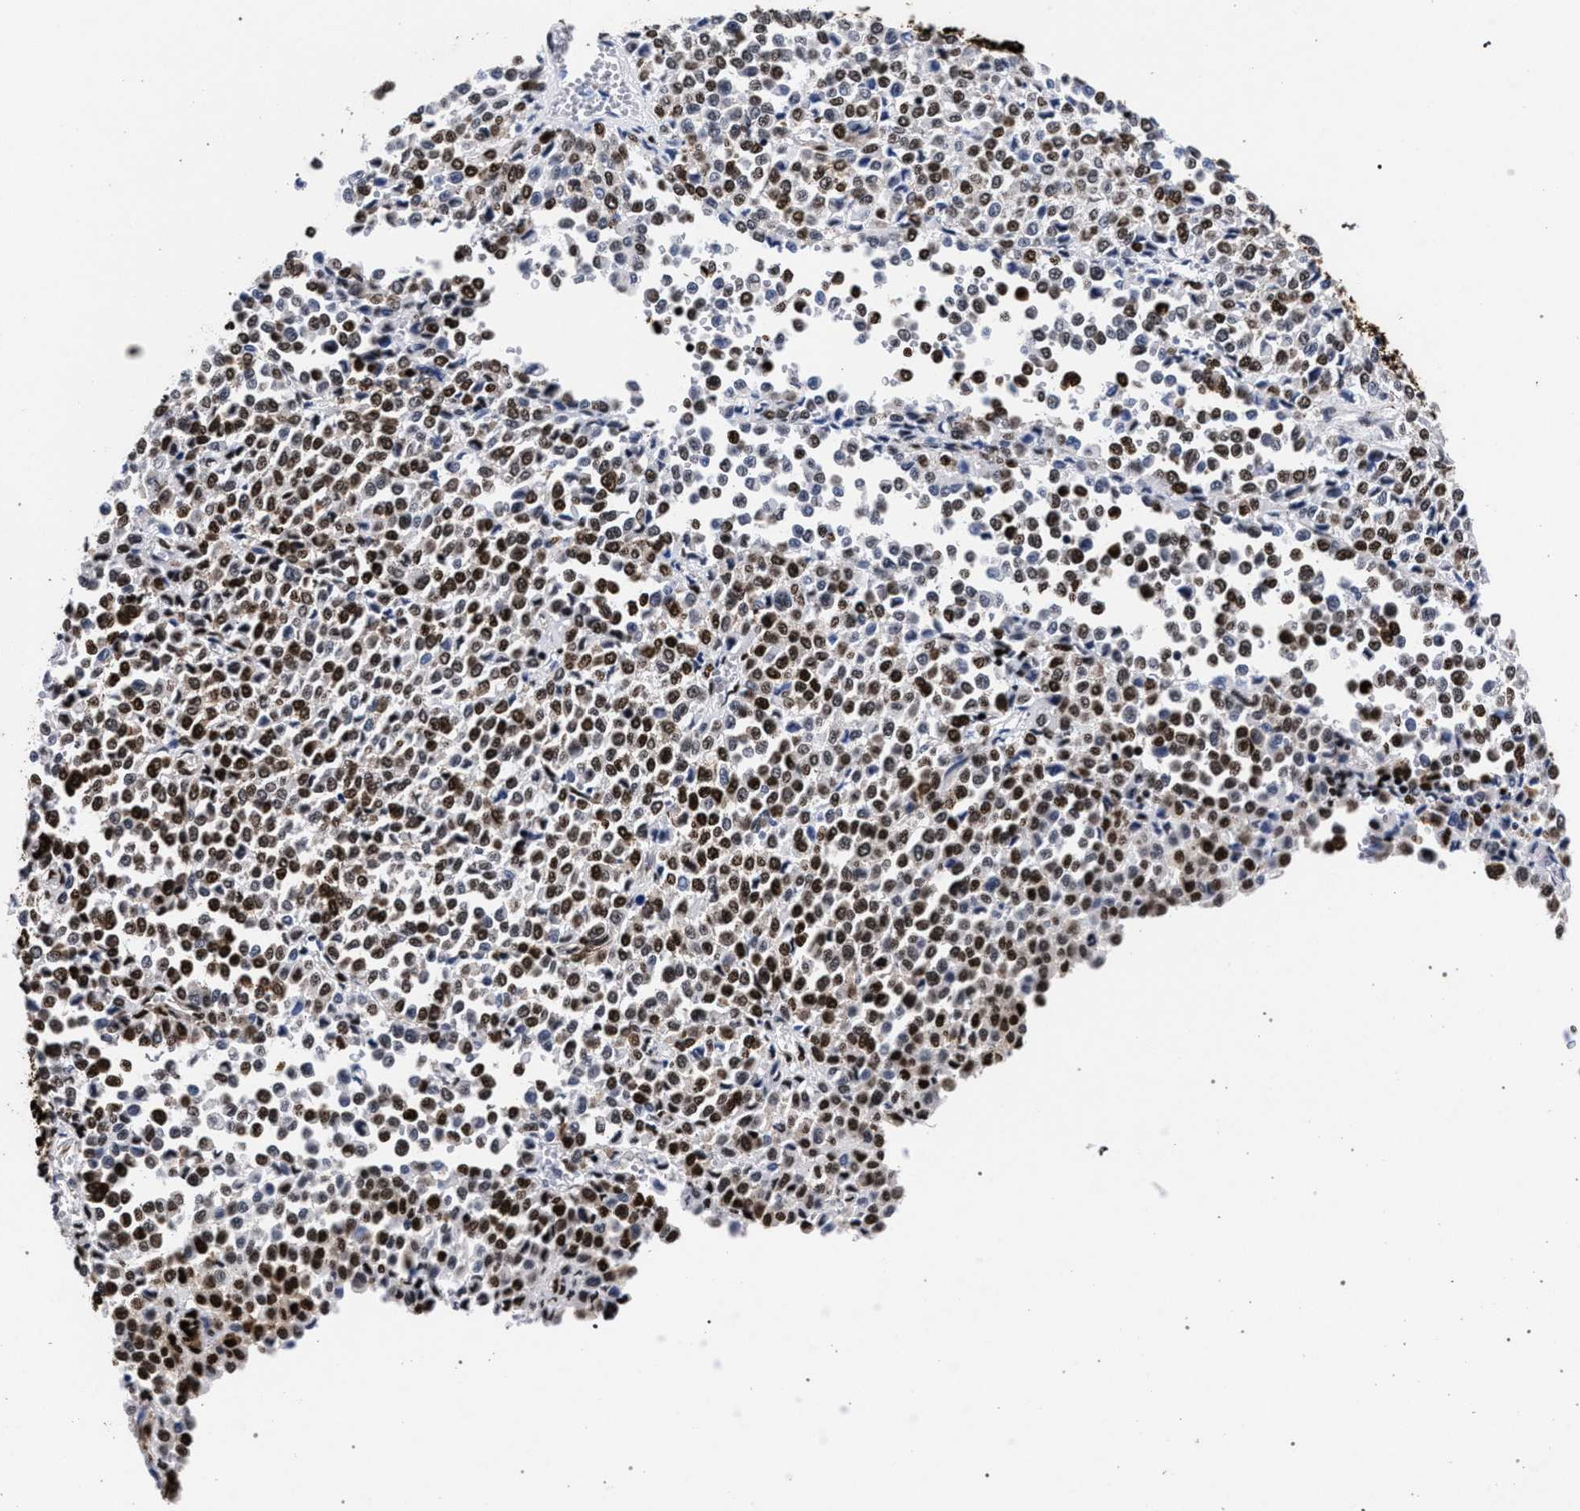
{"staining": {"intensity": "moderate", "quantity": ">75%", "location": "nuclear"}, "tissue": "melanoma", "cell_type": "Tumor cells", "image_type": "cancer", "snomed": [{"axis": "morphology", "description": "Malignant melanoma, Metastatic site"}, {"axis": "topography", "description": "Pancreas"}], "caption": "The image reveals a brown stain indicating the presence of a protein in the nuclear of tumor cells in melanoma. Using DAB (brown) and hematoxylin (blue) stains, captured at high magnification using brightfield microscopy.", "gene": "HNRNPA1", "patient": {"sex": "female", "age": 30}}